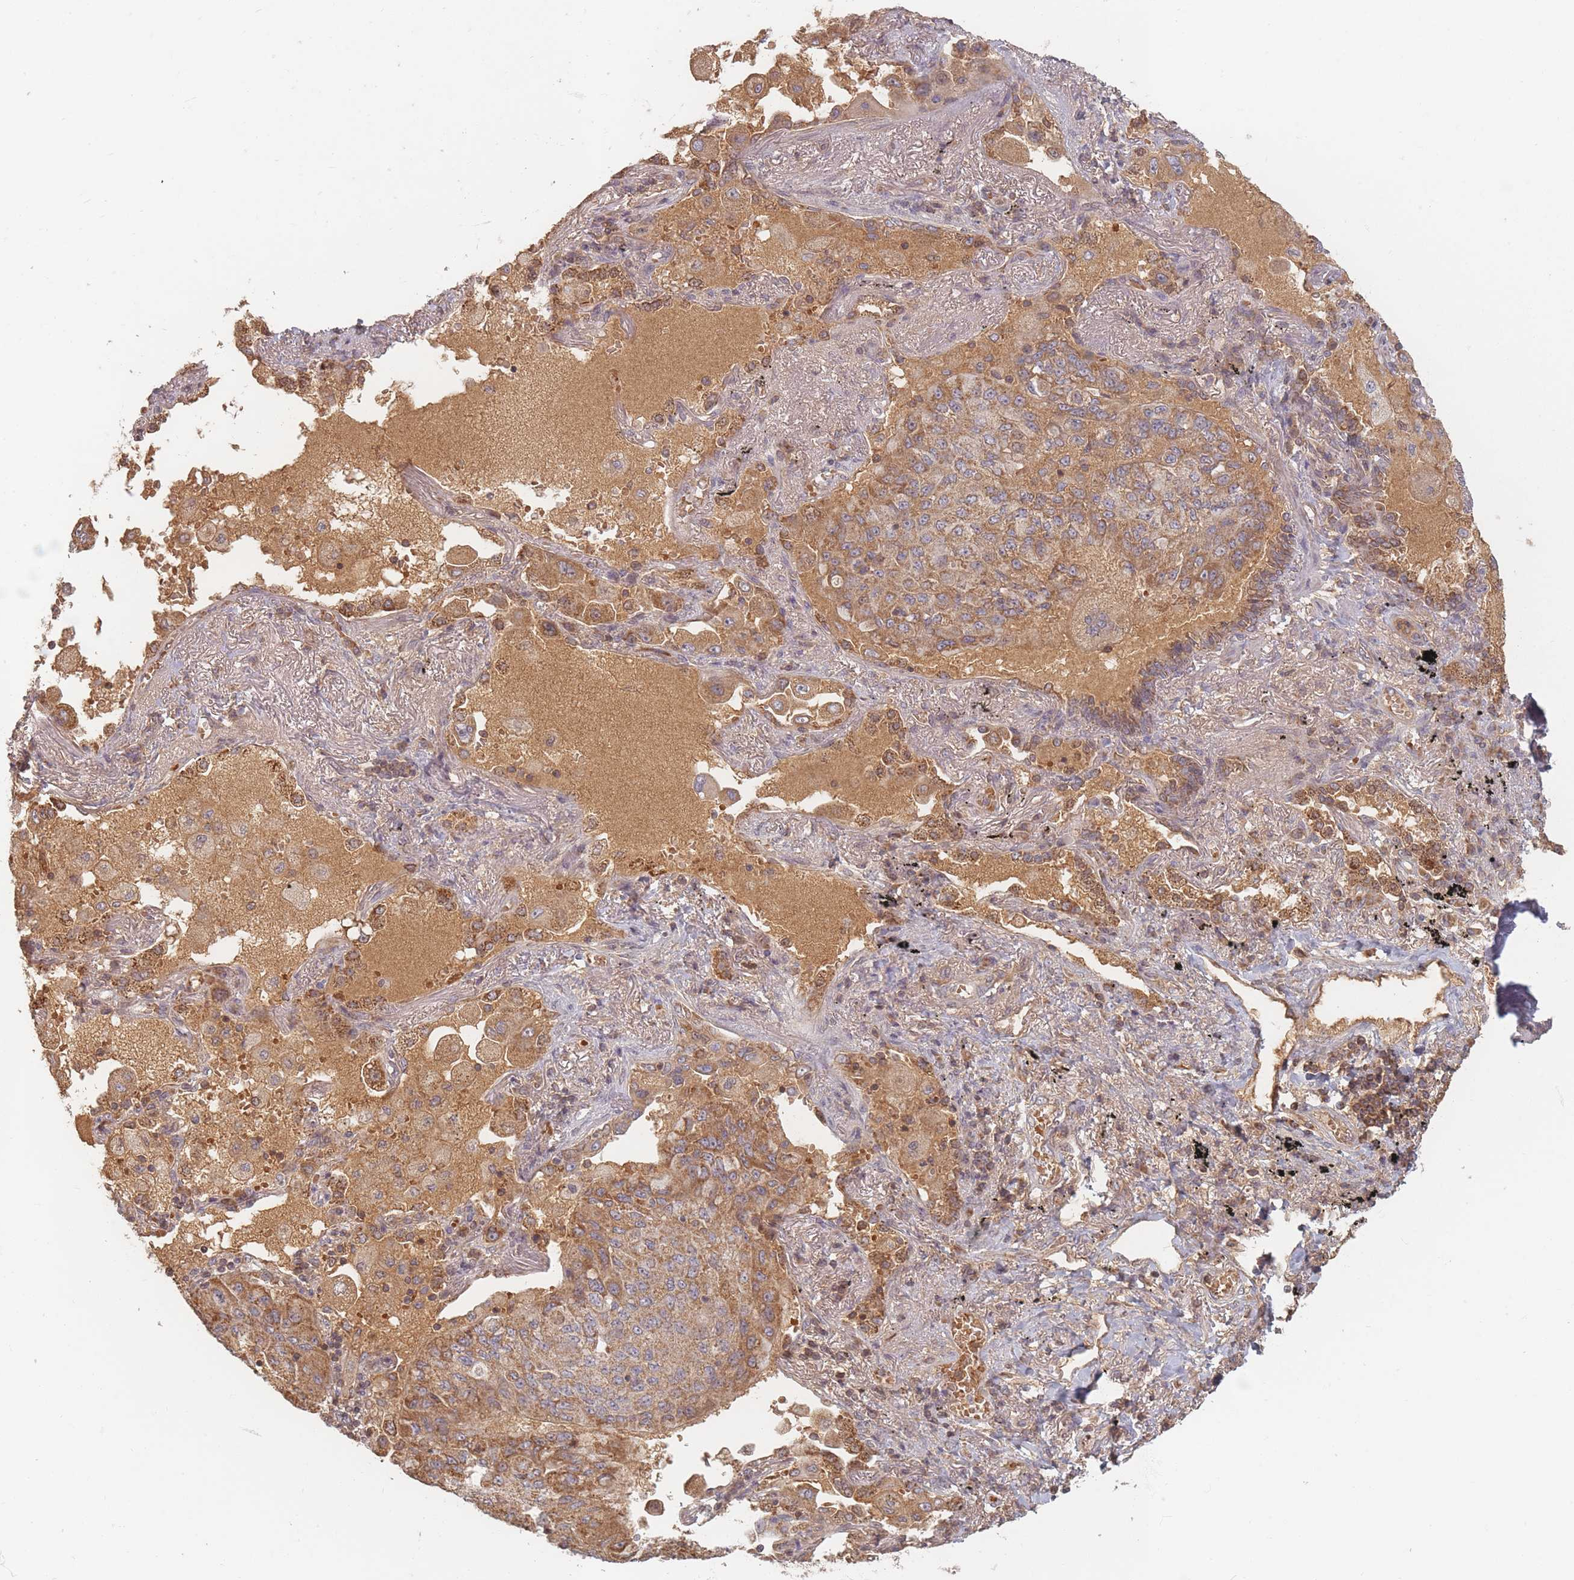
{"staining": {"intensity": "moderate", "quantity": ">75%", "location": "cytoplasmic/membranous"}, "tissue": "lung cancer", "cell_type": "Tumor cells", "image_type": "cancer", "snomed": [{"axis": "morphology", "description": "Squamous cell carcinoma, NOS"}, {"axis": "topography", "description": "Lung"}], "caption": "This is a micrograph of immunohistochemistry (IHC) staining of lung cancer, which shows moderate positivity in the cytoplasmic/membranous of tumor cells.", "gene": "OR2M4", "patient": {"sex": "male", "age": 74}}